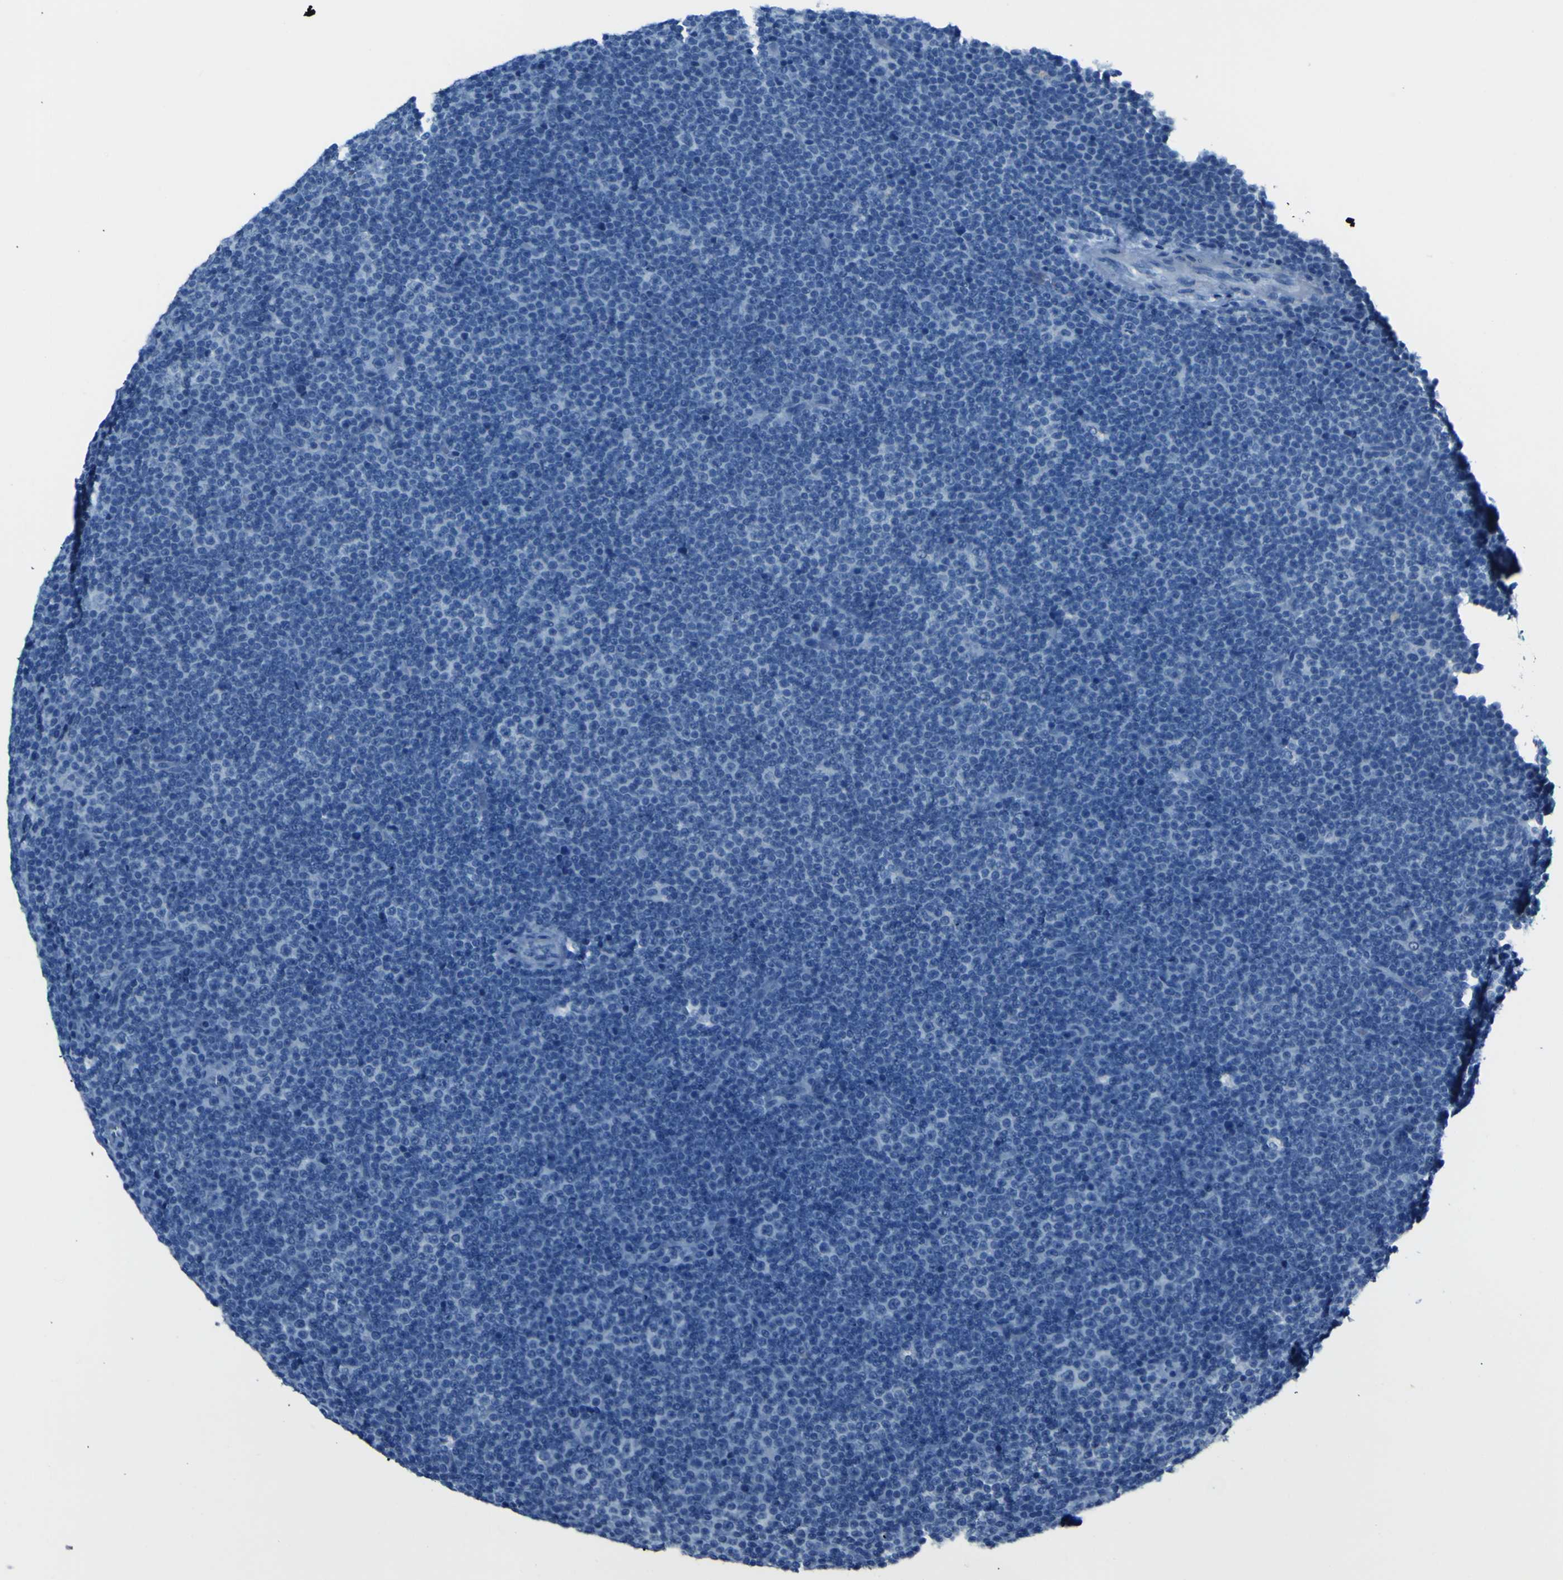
{"staining": {"intensity": "negative", "quantity": "none", "location": "none"}, "tissue": "lymphoma", "cell_type": "Tumor cells", "image_type": "cancer", "snomed": [{"axis": "morphology", "description": "Malignant lymphoma, non-Hodgkin's type, Low grade"}, {"axis": "topography", "description": "Lymph node"}], "caption": "DAB immunohistochemical staining of human lymphoma displays no significant staining in tumor cells. Nuclei are stained in blue.", "gene": "PHKG1", "patient": {"sex": "female", "age": 67}}